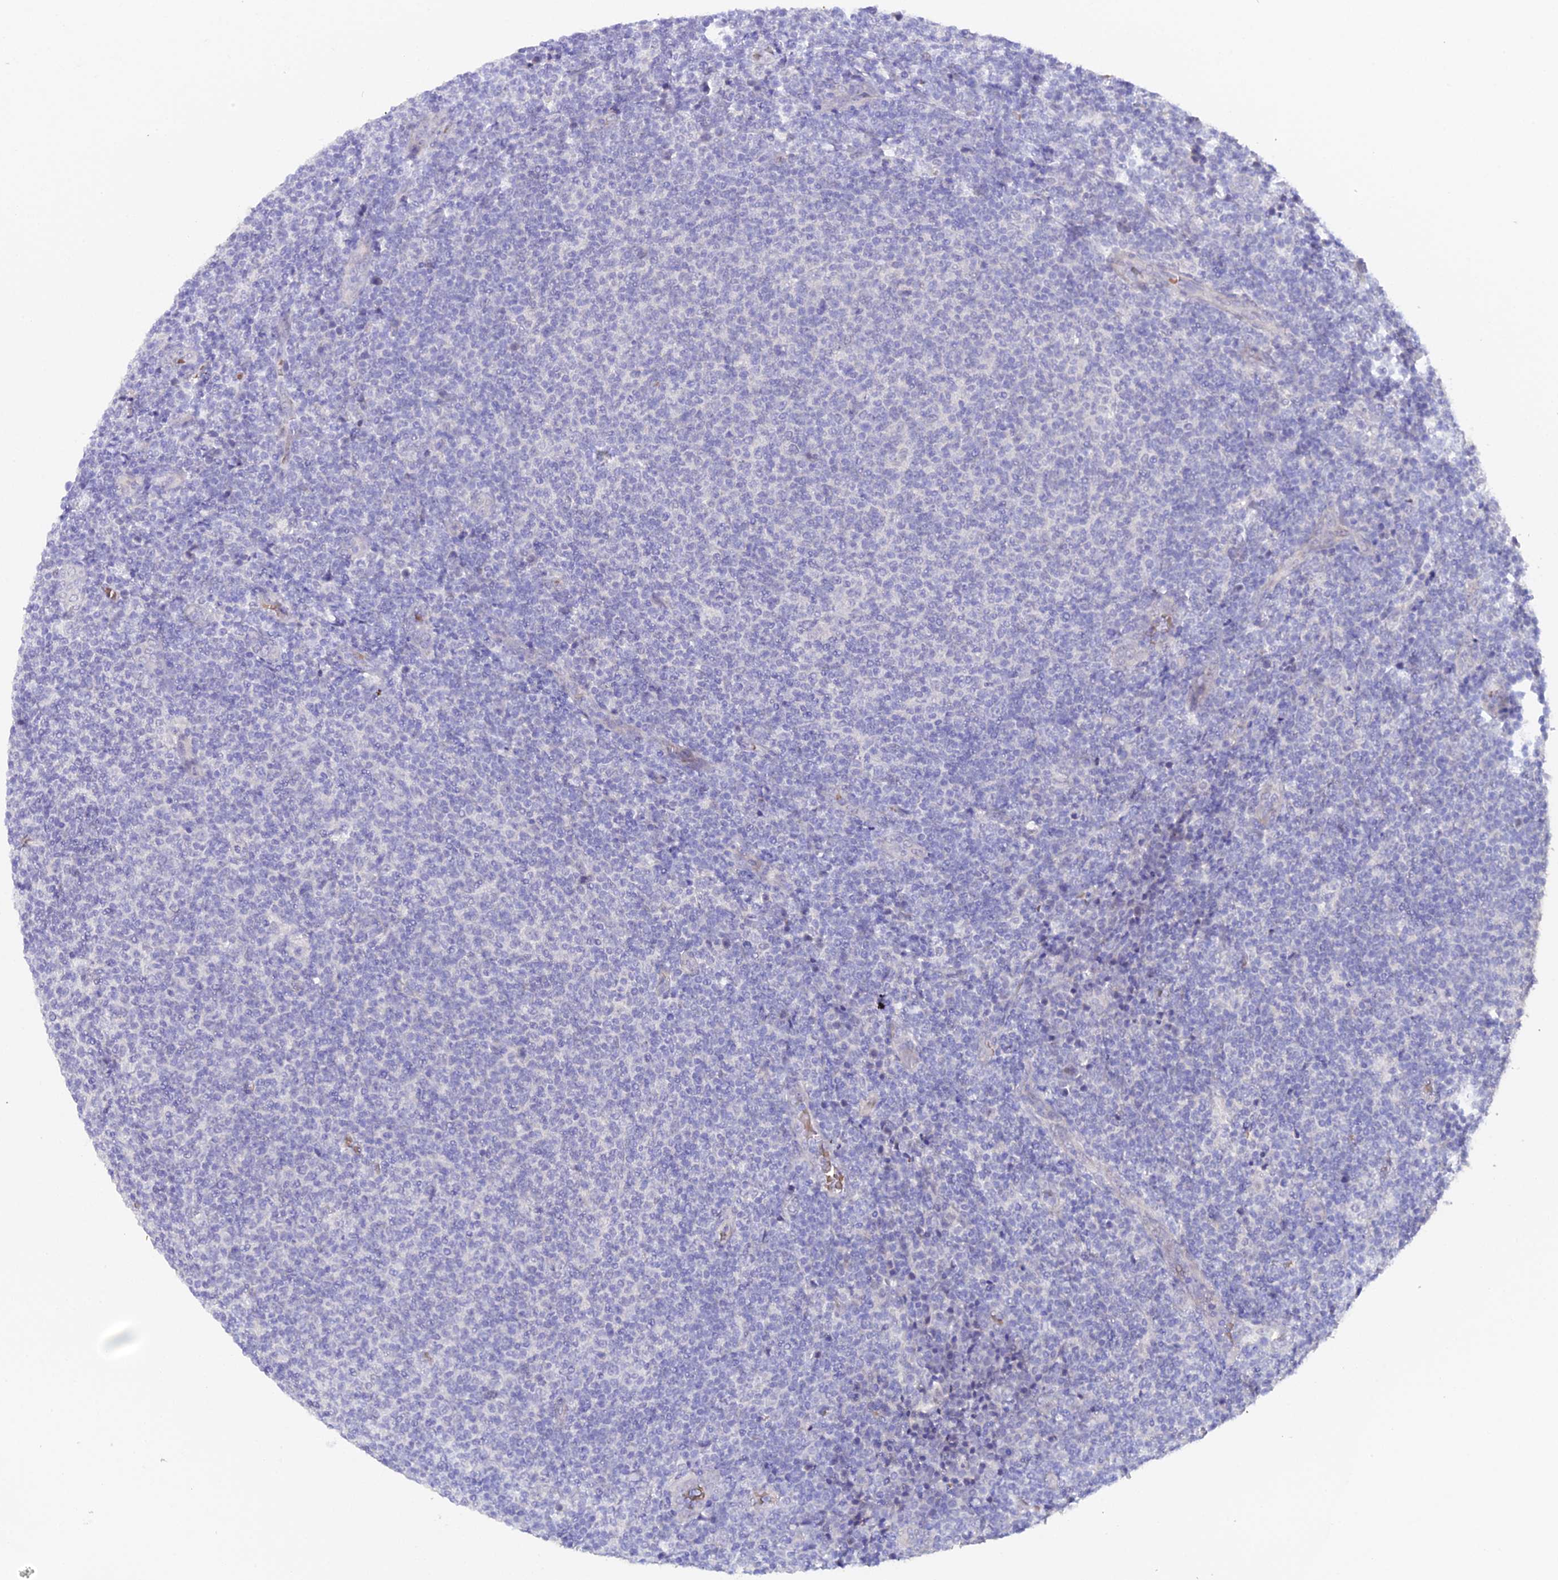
{"staining": {"intensity": "negative", "quantity": "none", "location": "none"}, "tissue": "lymphoma", "cell_type": "Tumor cells", "image_type": "cancer", "snomed": [{"axis": "morphology", "description": "Malignant lymphoma, non-Hodgkin's type, Low grade"}, {"axis": "topography", "description": "Lymph node"}], "caption": "This is a micrograph of immunohistochemistry (IHC) staining of malignant lymphoma, non-Hodgkin's type (low-grade), which shows no positivity in tumor cells.", "gene": "CFAP45", "patient": {"sex": "male", "age": 66}}